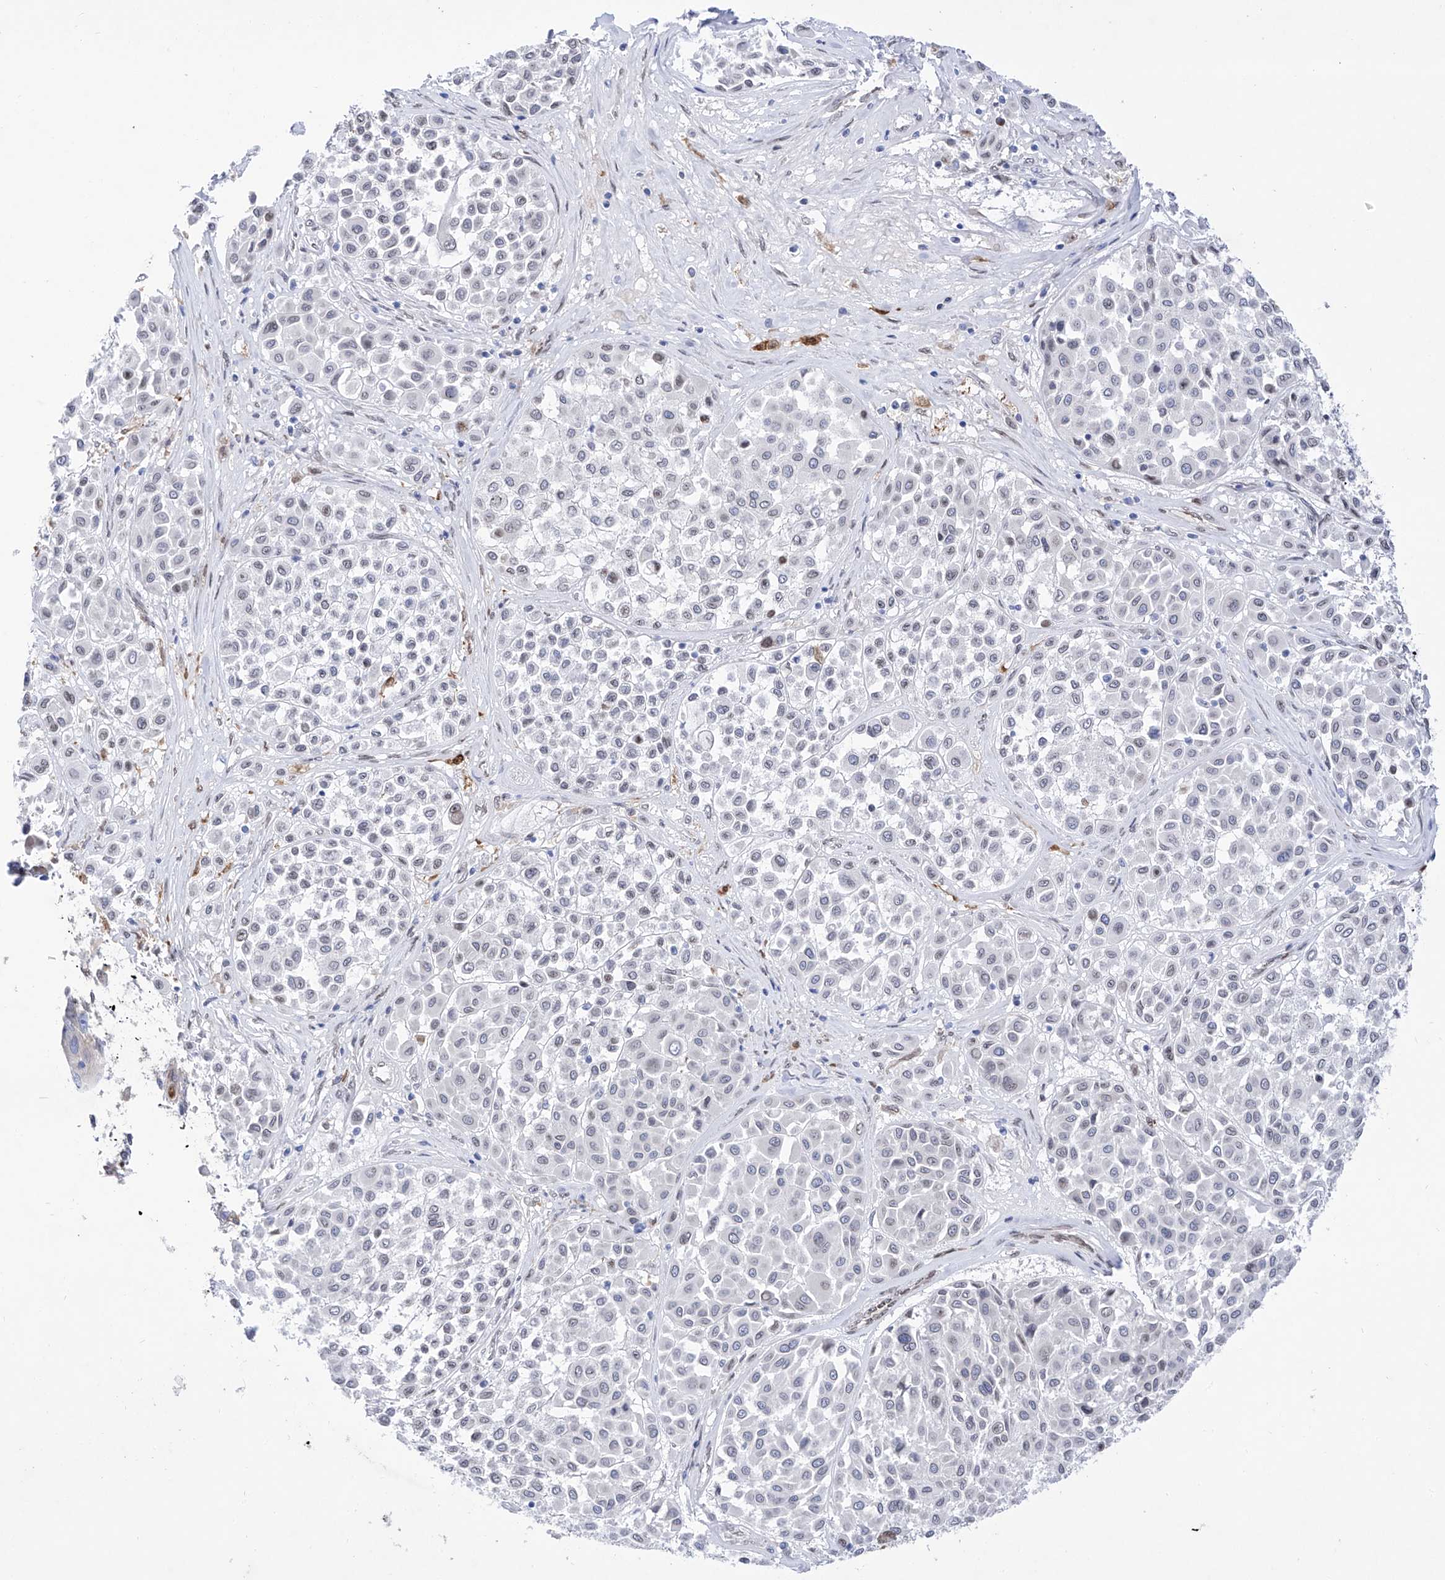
{"staining": {"intensity": "negative", "quantity": "none", "location": "none"}, "tissue": "melanoma", "cell_type": "Tumor cells", "image_type": "cancer", "snomed": [{"axis": "morphology", "description": "Malignant melanoma, Metastatic site"}, {"axis": "topography", "description": "Soft tissue"}], "caption": "IHC of malignant melanoma (metastatic site) demonstrates no expression in tumor cells.", "gene": "LCLAT1", "patient": {"sex": "male", "age": 41}}